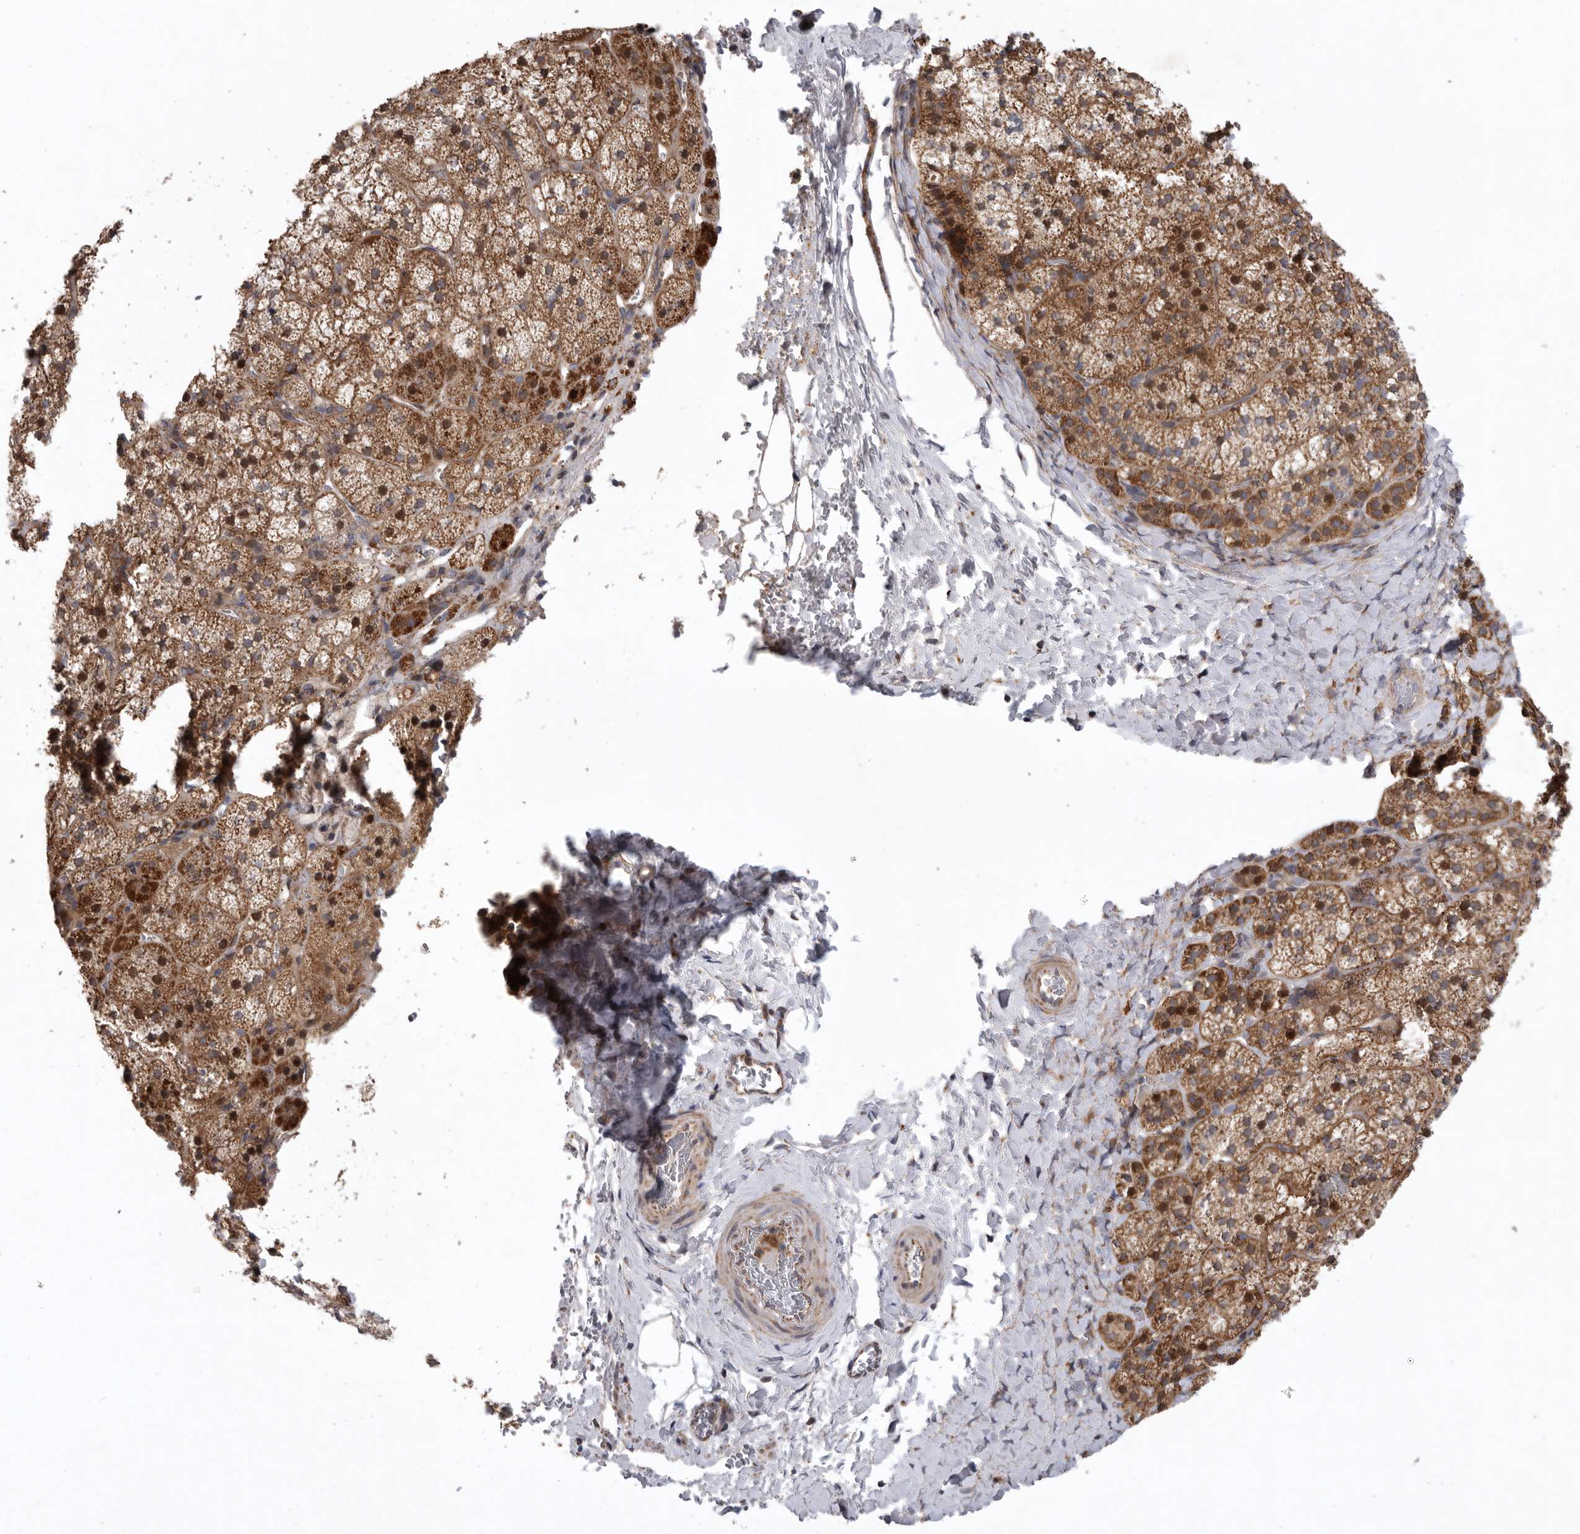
{"staining": {"intensity": "moderate", "quantity": ">75%", "location": "cytoplasmic/membranous,nuclear"}, "tissue": "adrenal gland", "cell_type": "Glandular cells", "image_type": "normal", "snomed": [{"axis": "morphology", "description": "Normal tissue, NOS"}, {"axis": "topography", "description": "Adrenal gland"}], "caption": "Immunohistochemical staining of benign adrenal gland displays >75% levels of moderate cytoplasmic/membranous,nuclear protein expression in about >75% of glandular cells.", "gene": "MPZL1", "patient": {"sex": "female", "age": 44}}